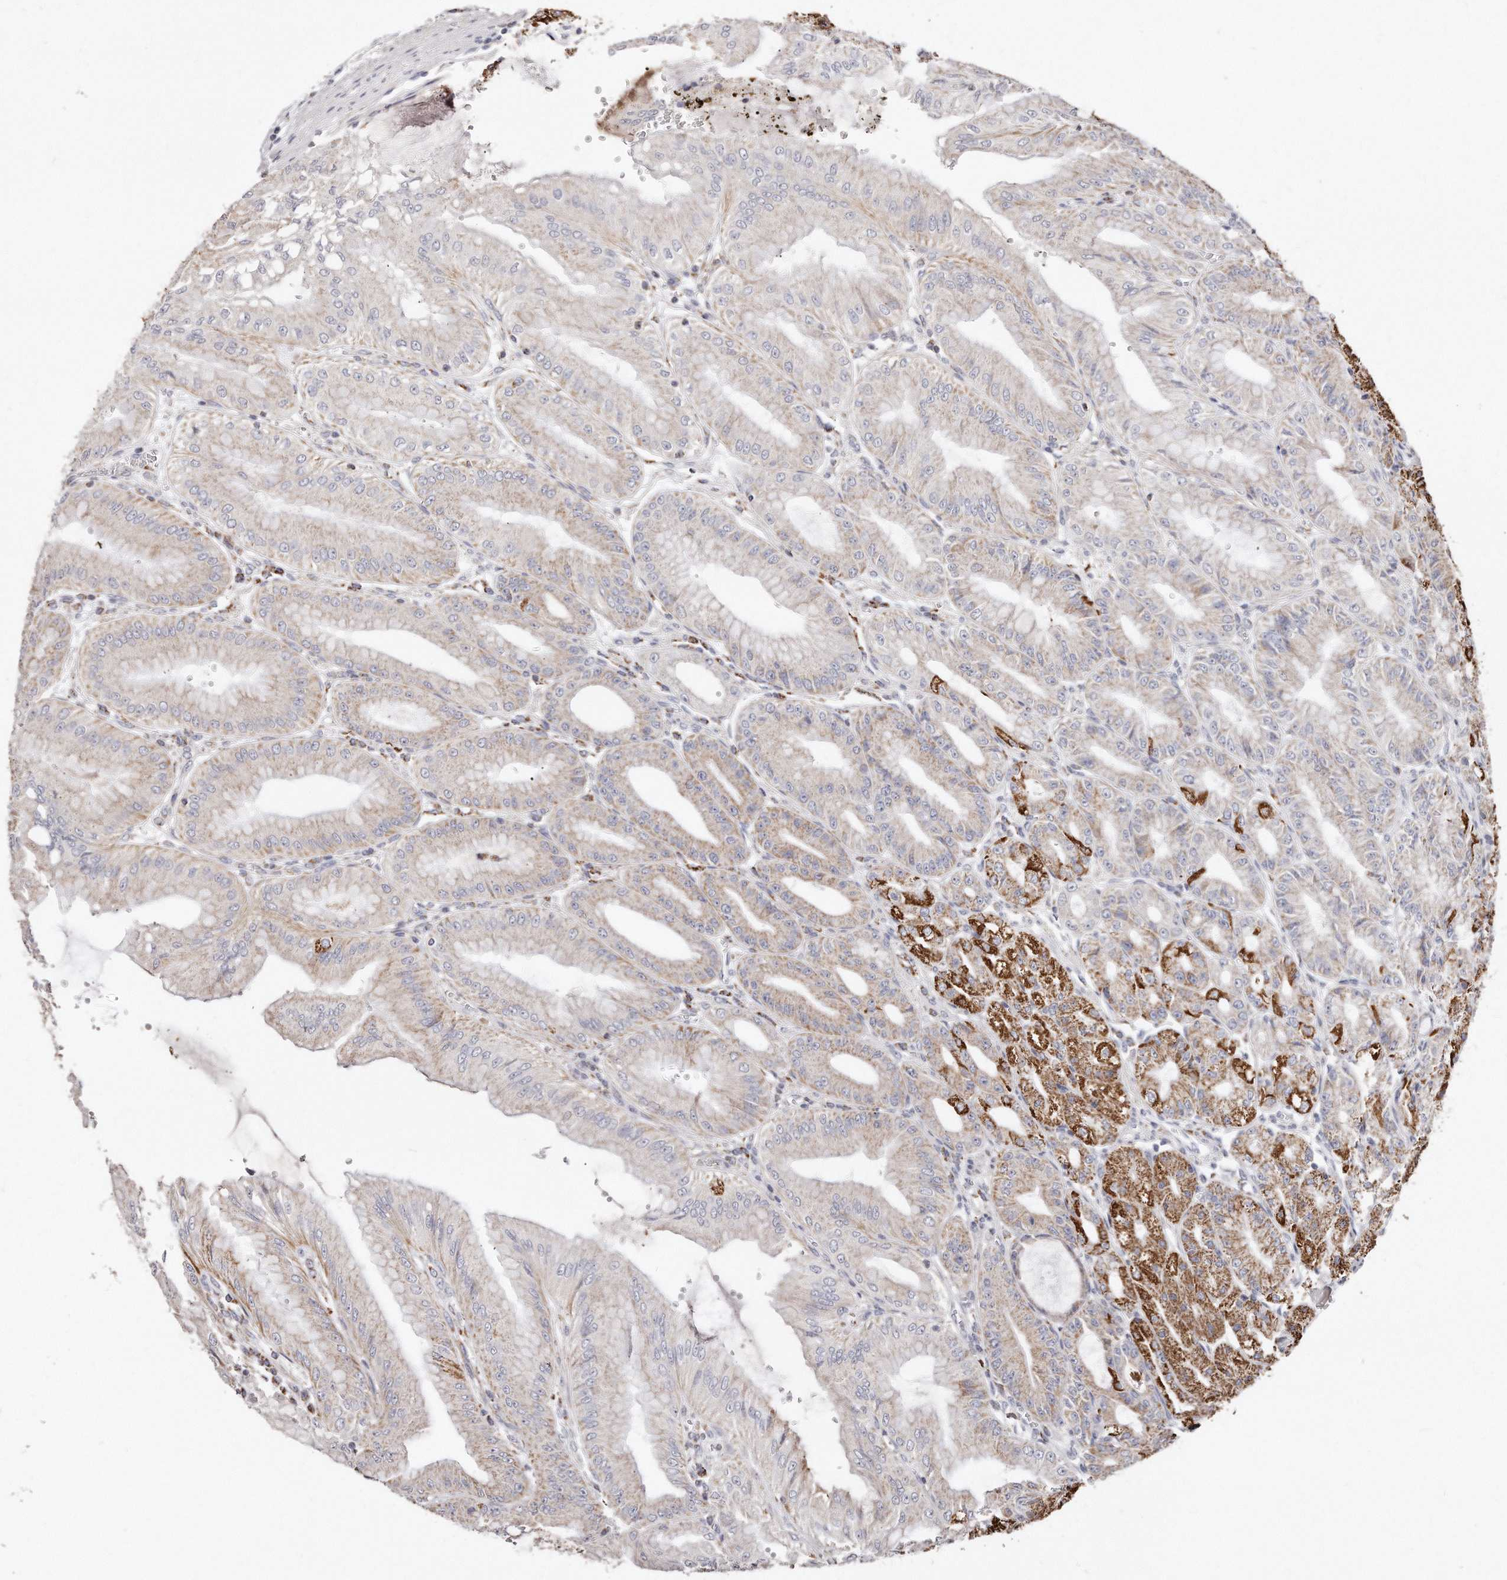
{"staining": {"intensity": "strong", "quantity": "25%-75%", "location": "cytoplasmic/membranous"}, "tissue": "stomach", "cell_type": "Glandular cells", "image_type": "normal", "snomed": [{"axis": "morphology", "description": "Normal tissue, NOS"}, {"axis": "topography", "description": "Stomach, lower"}], "caption": "Immunohistochemistry (DAB (3,3'-diaminobenzidine)) staining of normal human stomach exhibits strong cytoplasmic/membranous protein expression in approximately 25%-75% of glandular cells. (DAB (3,3'-diaminobenzidine) IHC, brown staining for protein, blue staining for nuclei).", "gene": "RTKN", "patient": {"sex": "male", "age": 71}}